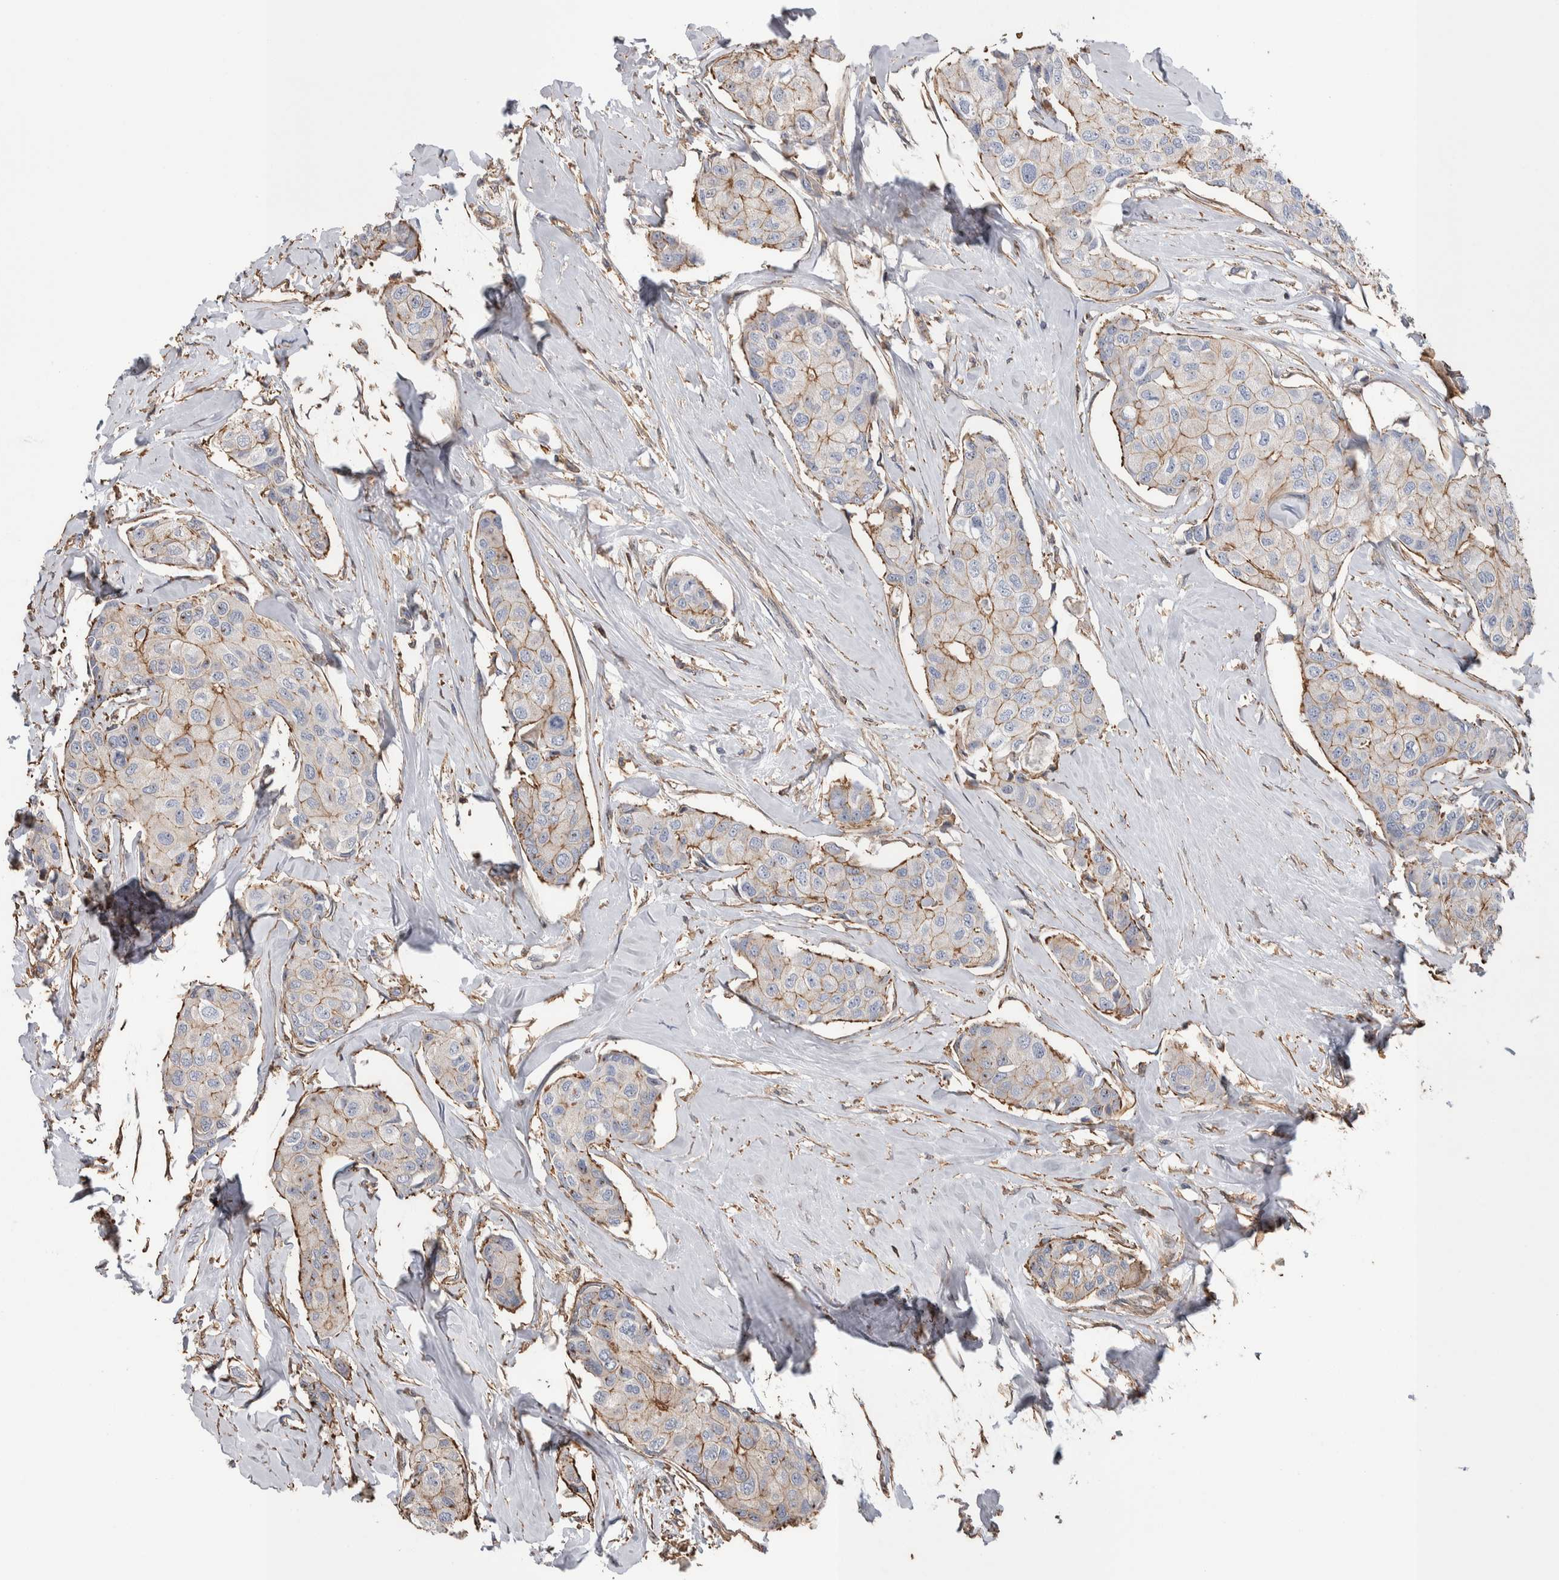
{"staining": {"intensity": "moderate", "quantity": "25%-75%", "location": "cytoplasmic/membranous"}, "tissue": "breast cancer", "cell_type": "Tumor cells", "image_type": "cancer", "snomed": [{"axis": "morphology", "description": "Duct carcinoma"}, {"axis": "topography", "description": "Breast"}], "caption": "High-power microscopy captured an IHC histopathology image of infiltrating ductal carcinoma (breast), revealing moderate cytoplasmic/membranous positivity in about 25%-75% of tumor cells.", "gene": "ENPP2", "patient": {"sex": "female", "age": 80}}